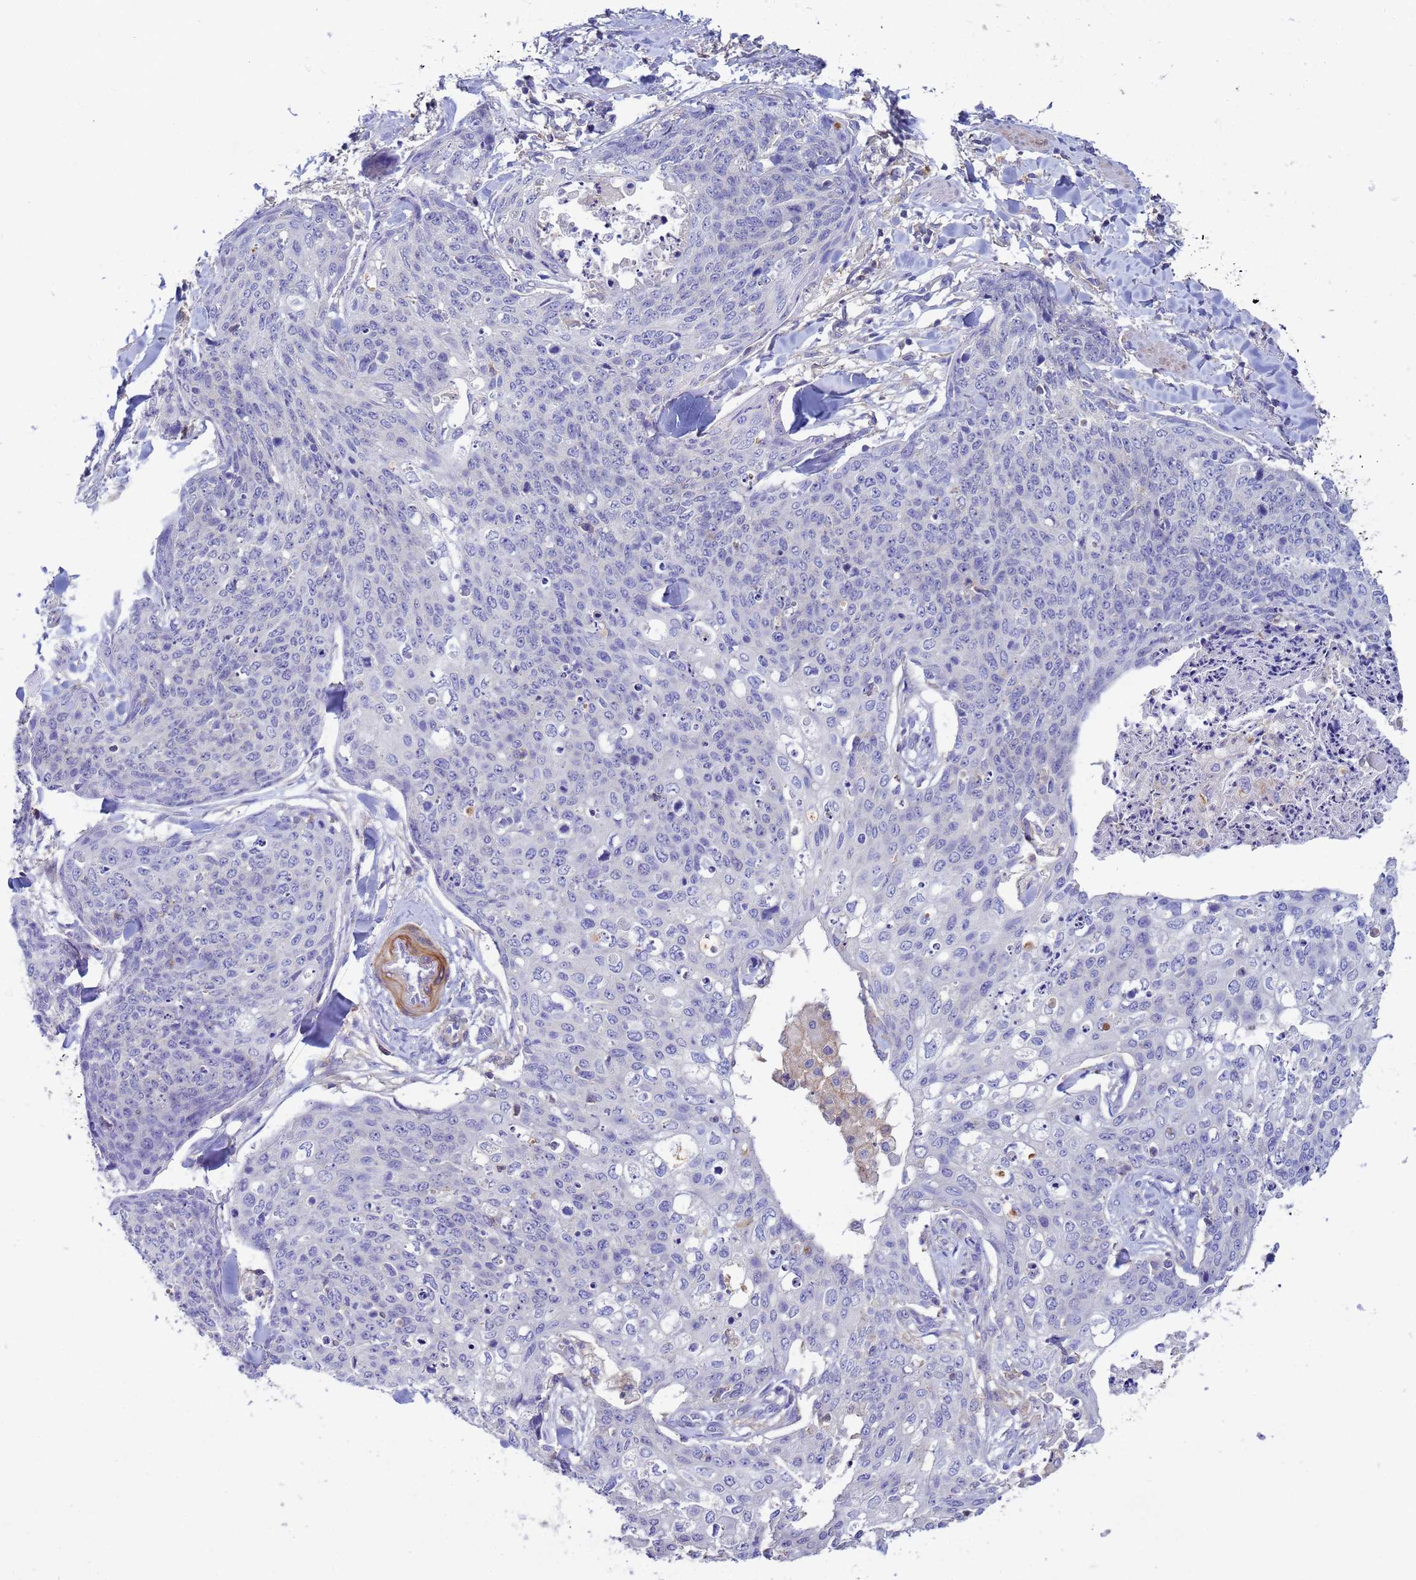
{"staining": {"intensity": "negative", "quantity": "none", "location": "none"}, "tissue": "skin cancer", "cell_type": "Tumor cells", "image_type": "cancer", "snomed": [{"axis": "morphology", "description": "Squamous cell carcinoma, NOS"}, {"axis": "topography", "description": "Skin"}, {"axis": "topography", "description": "Vulva"}], "caption": "Tumor cells show no significant positivity in skin cancer (squamous cell carcinoma).", "gene": "KLHL13", "patient": {"sex": "female", "age": 85}}